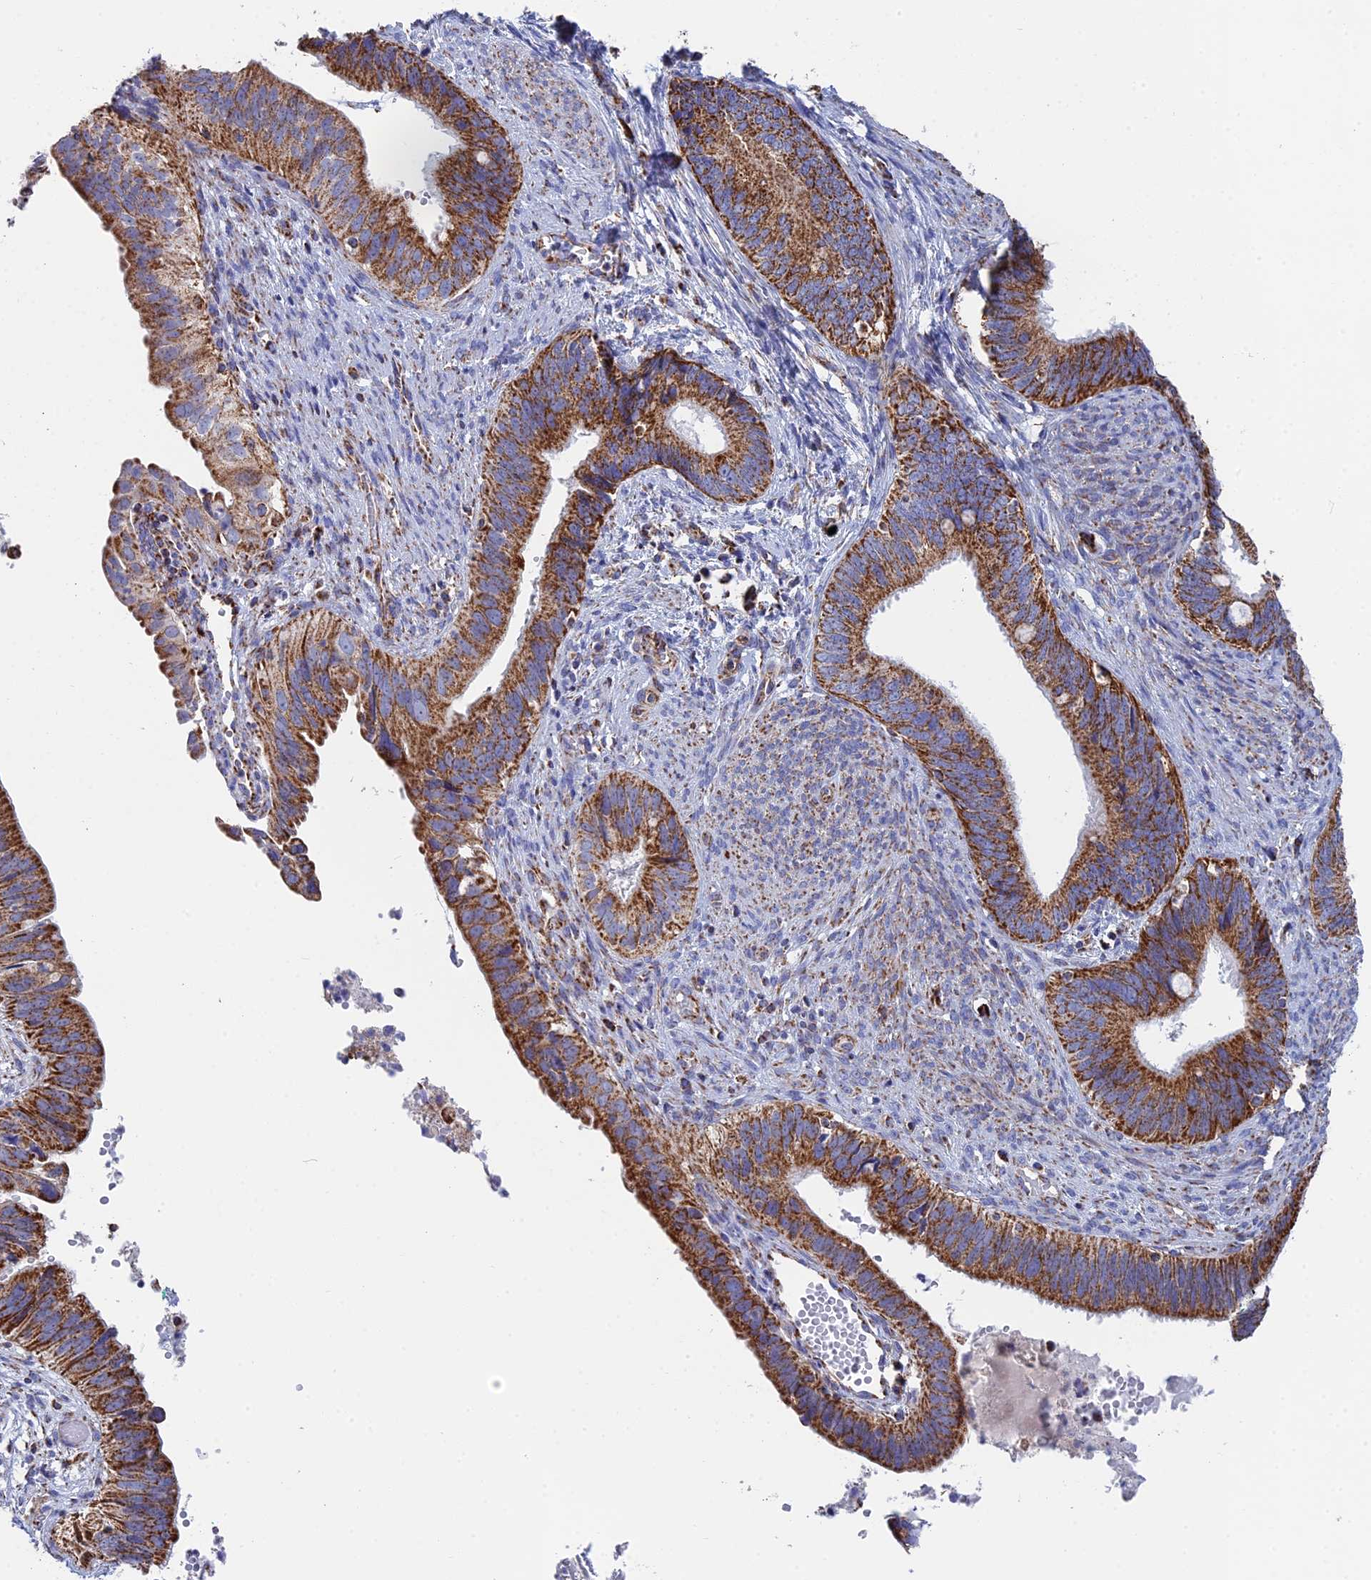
{"staining": {"intensity": "moderate", "quantity": ">75%", "location": "cytoplasmic/membranous"}, "tissue": "cervical cancer", "cell_type": "Tumor cells", "image_type": "cancer", "snomed": [{"axis": "morphology", "description": "Adenocarcinoma, NOS"}, {"axis": "topography", "description": "Cervix"}], "caption": "Cervical adenocarcinoma stained for a protein (brown) displays moderate cytoplasmic/membranous positive expression in approximately >75% of tumor cells.", "gene": "NDUFA5", "patient": {"sex": "female", "age": 42}}